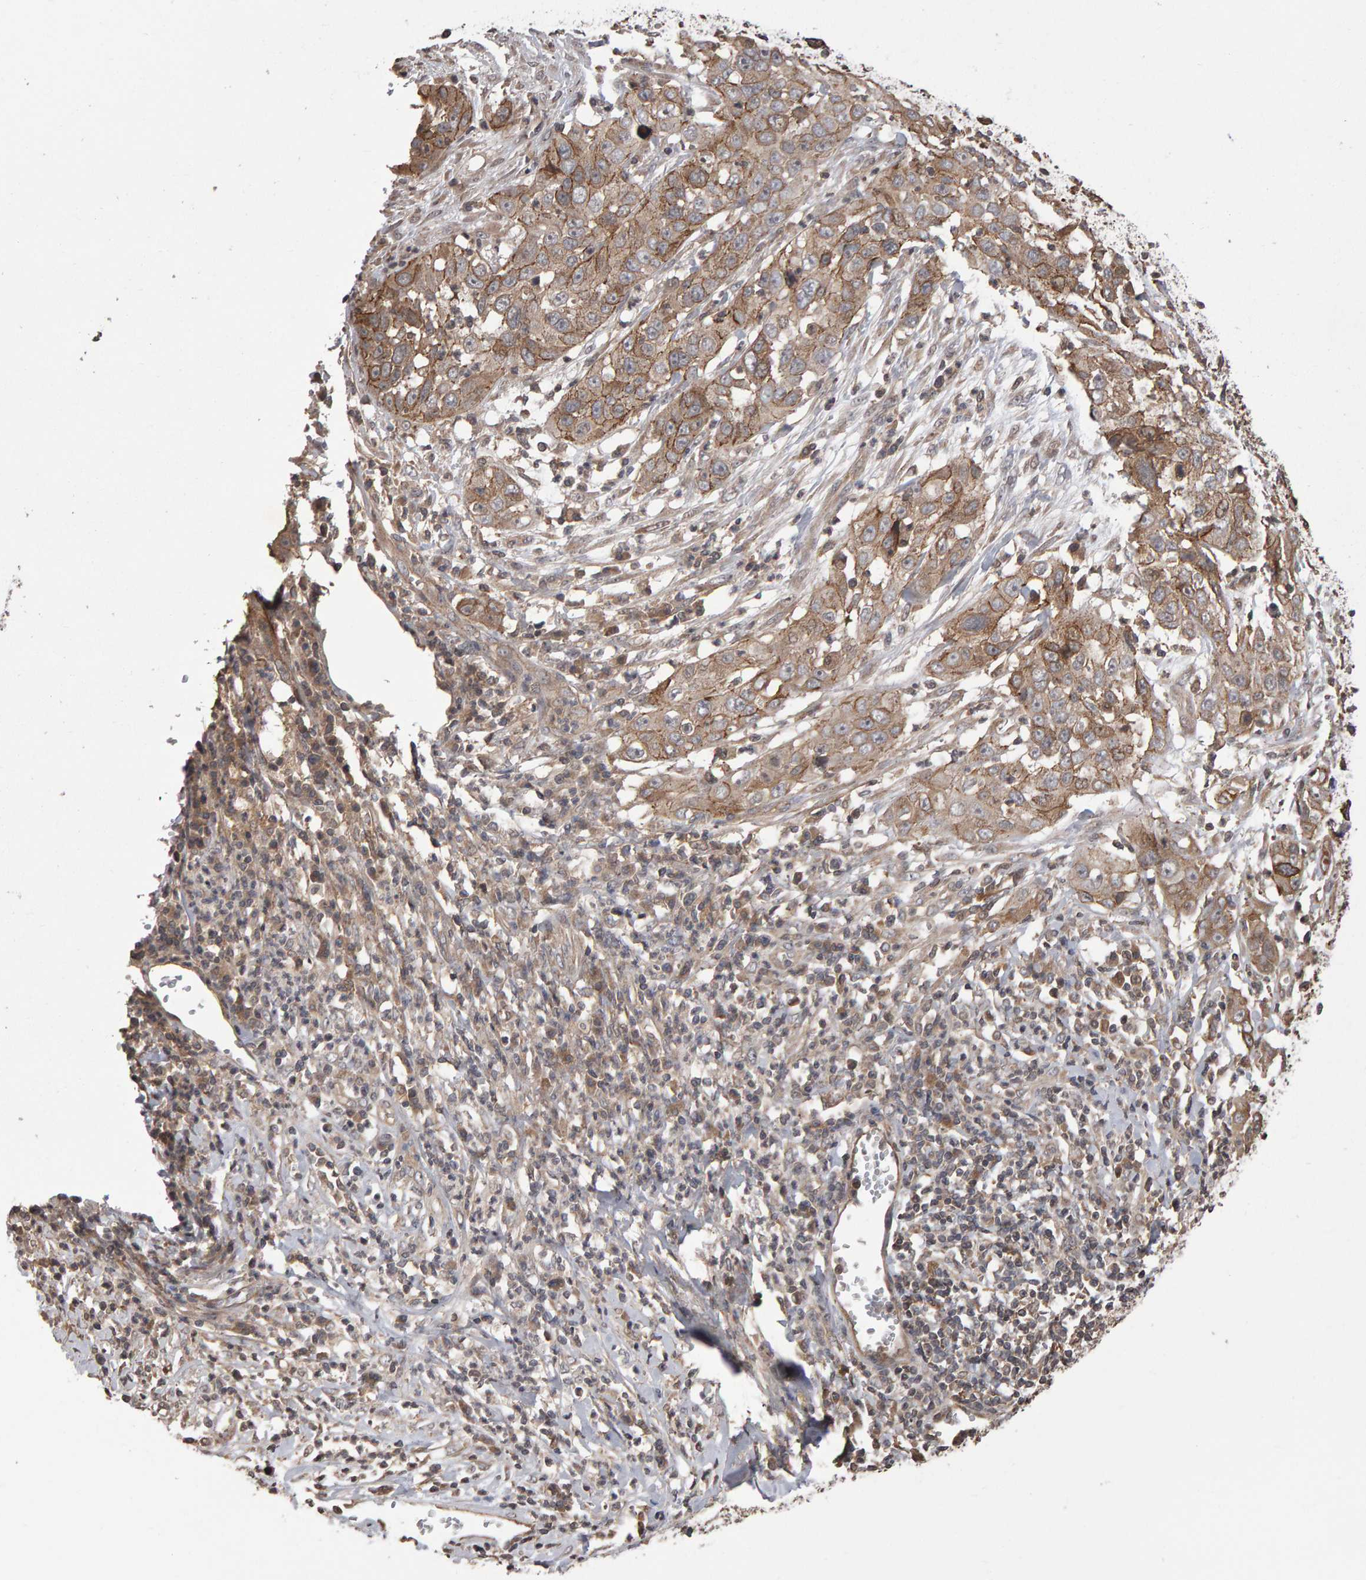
{"staining": {"intensity": "moderate", "quantity": ">75%", "location": "cytoplasmic/membranous"}, "tissue": "cervical cancer", "cell_type": "Tumor cells", "image_type": "cancer", "snomed": [{"axis": "morphology", "description": "Squamous cell carcinoma, NOS"}, {"axis": "topography", "description": "Cervix"}], "caption": "Squamous cell carcinoma (cervical) stained with immunohistochemistry (IHC) reveals moderate cytoplasmic/membranous expression in about >75% of tumor cells.", "gene": "SCRIB", "patient": {"sex": "female", "age": 32}}